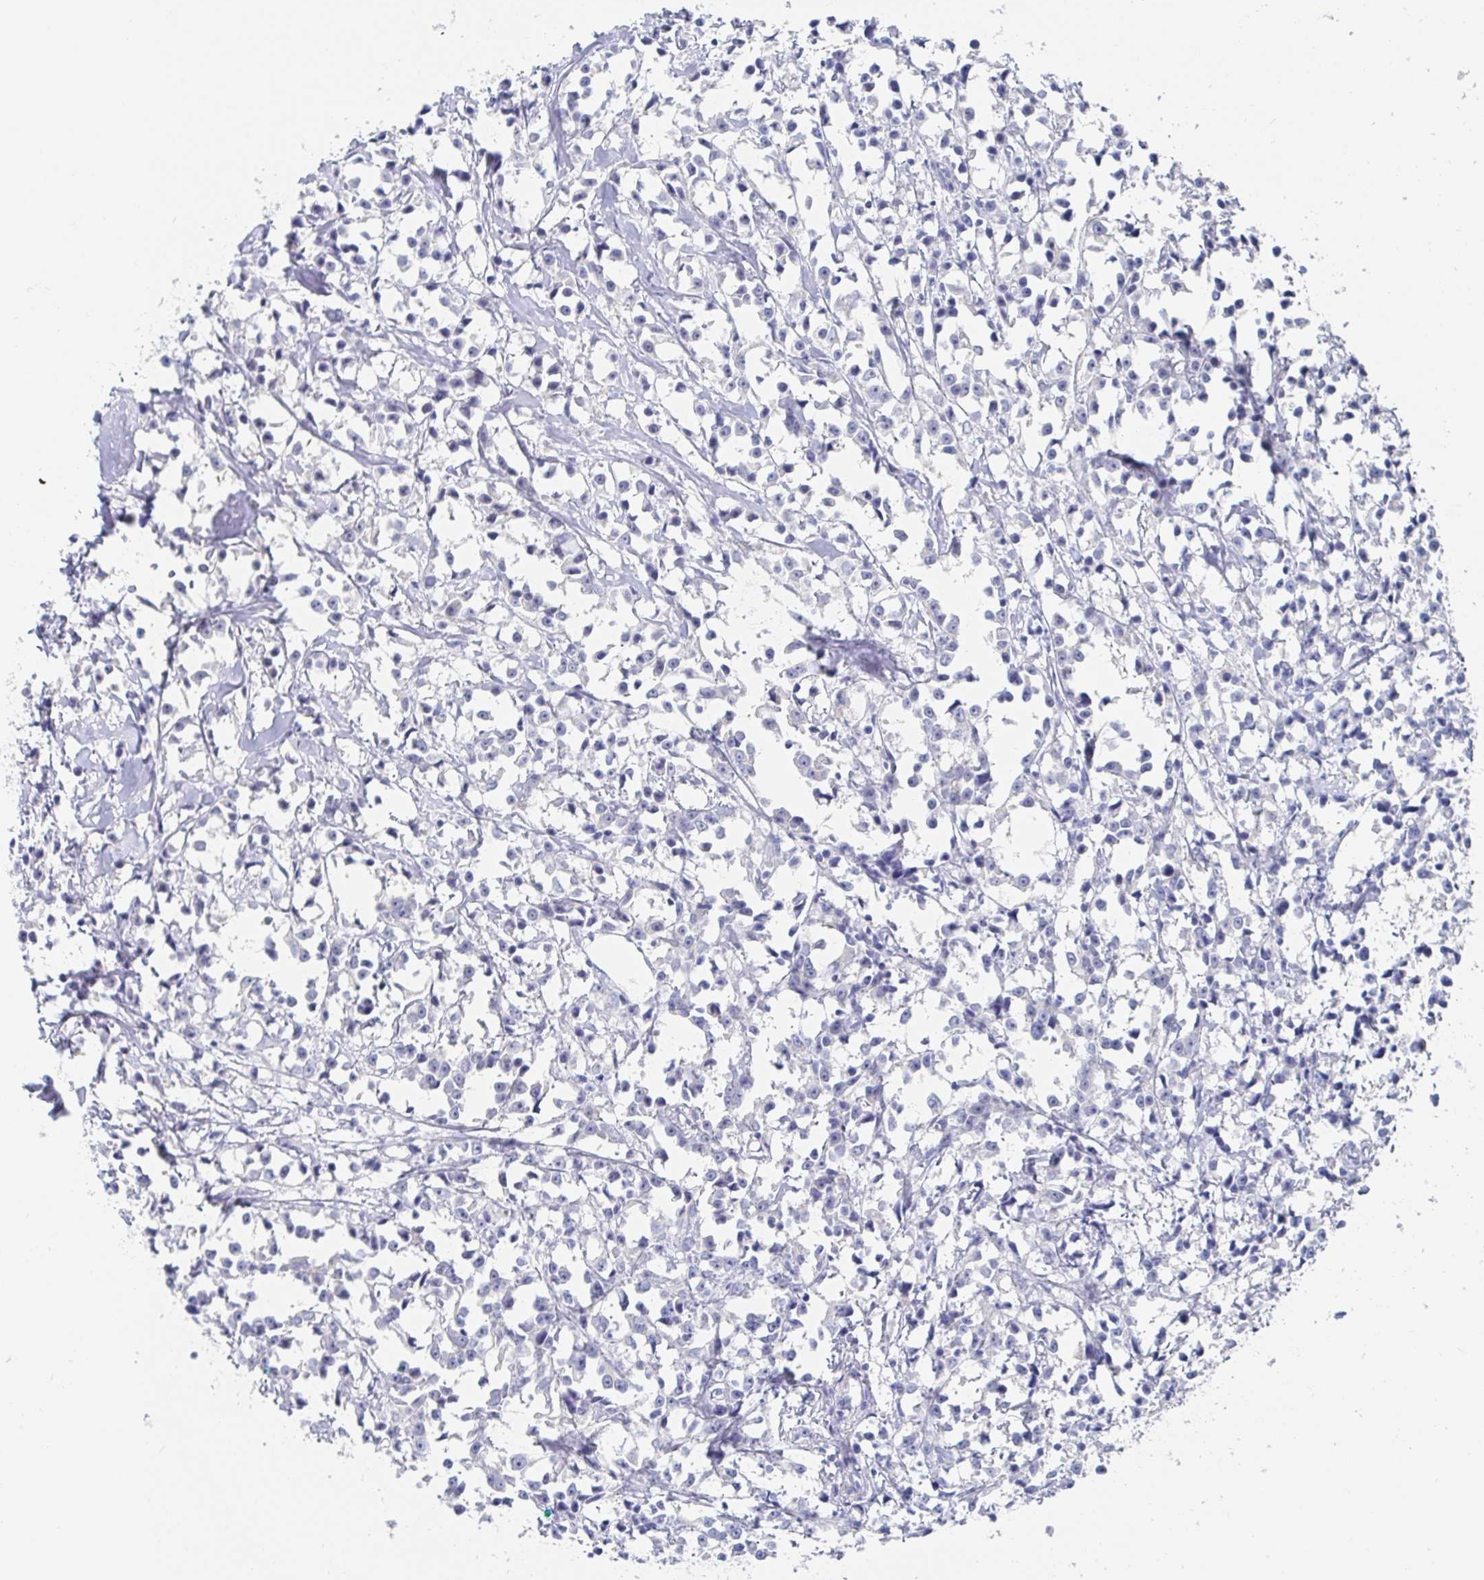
{"staining": {"intensity": "negative", "quantity": "none", "location": "none"}, "tissue": "breast cancer", "cell_type": "Tumor cells", "image_type": "cancer", "snomed": [{"axis": "morphology", "description": "Duct carcinoma"}, {"axis": "topography", "description": "Breast"}], "caption": "Human breast cancer (invasive ductal carcinoma) stained for a protein using immunohistochemistry exhibits no staining in tumor cells.", "gene": "ZNF430", "patient": {"sex": "female", "age": 80}}